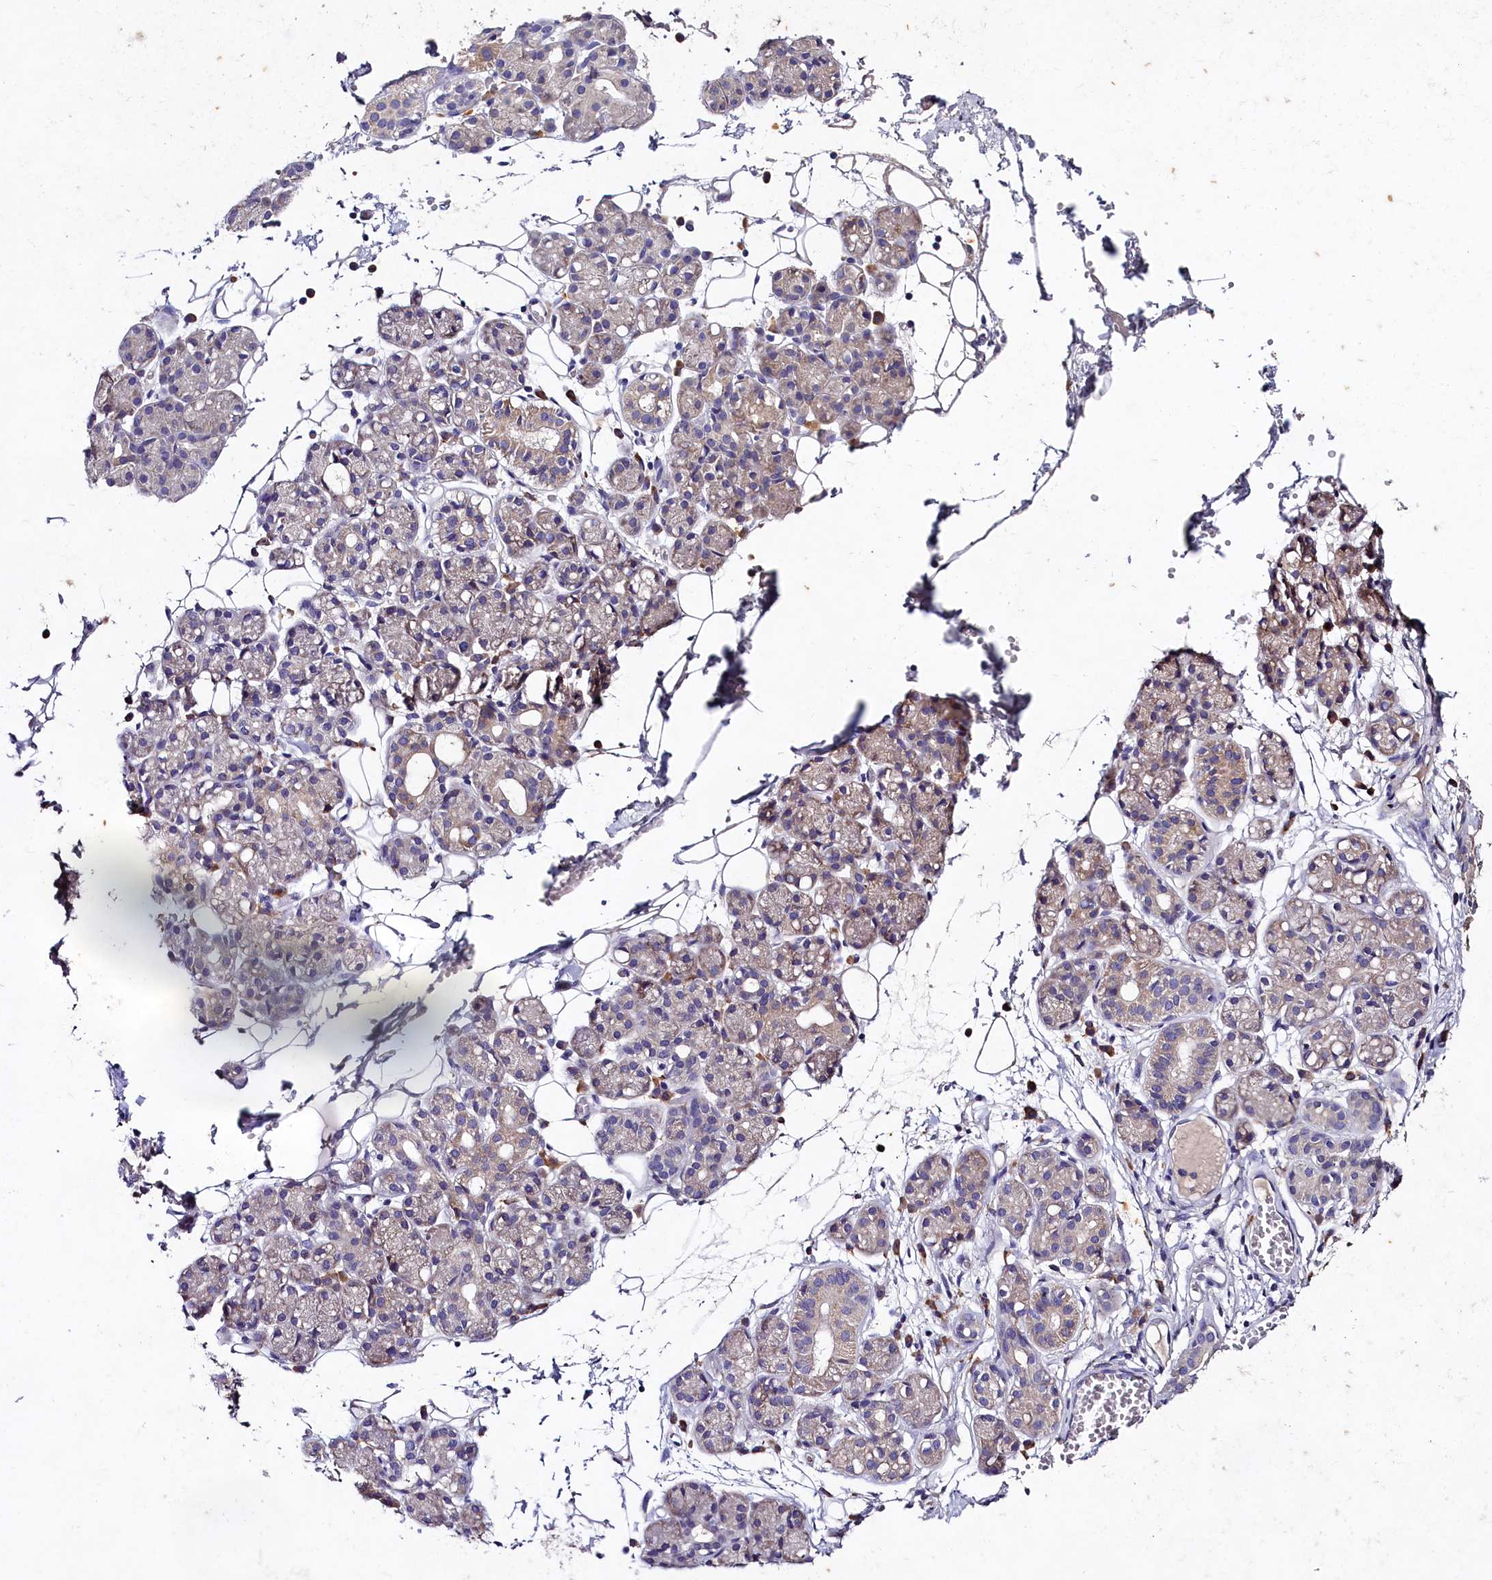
{"staining": {"intensity": "weak", "quantity": "<25%", "location": "cytoplasmic/membranous"}, "tissue": "salivary gland", "cell_type": "Glandular cells", "image_type": "normal", "snomed": [{"axis": "morphology", "description": "Normal tissue, NOS"}, {"axis": "topography", "description": "Salivary gland"}], "caption": "Histopathology image shows no protein expression in glandular cells of normal salivary gland.", "gene": "ST7L", "patient": {"sex": "male", "age": 63}}